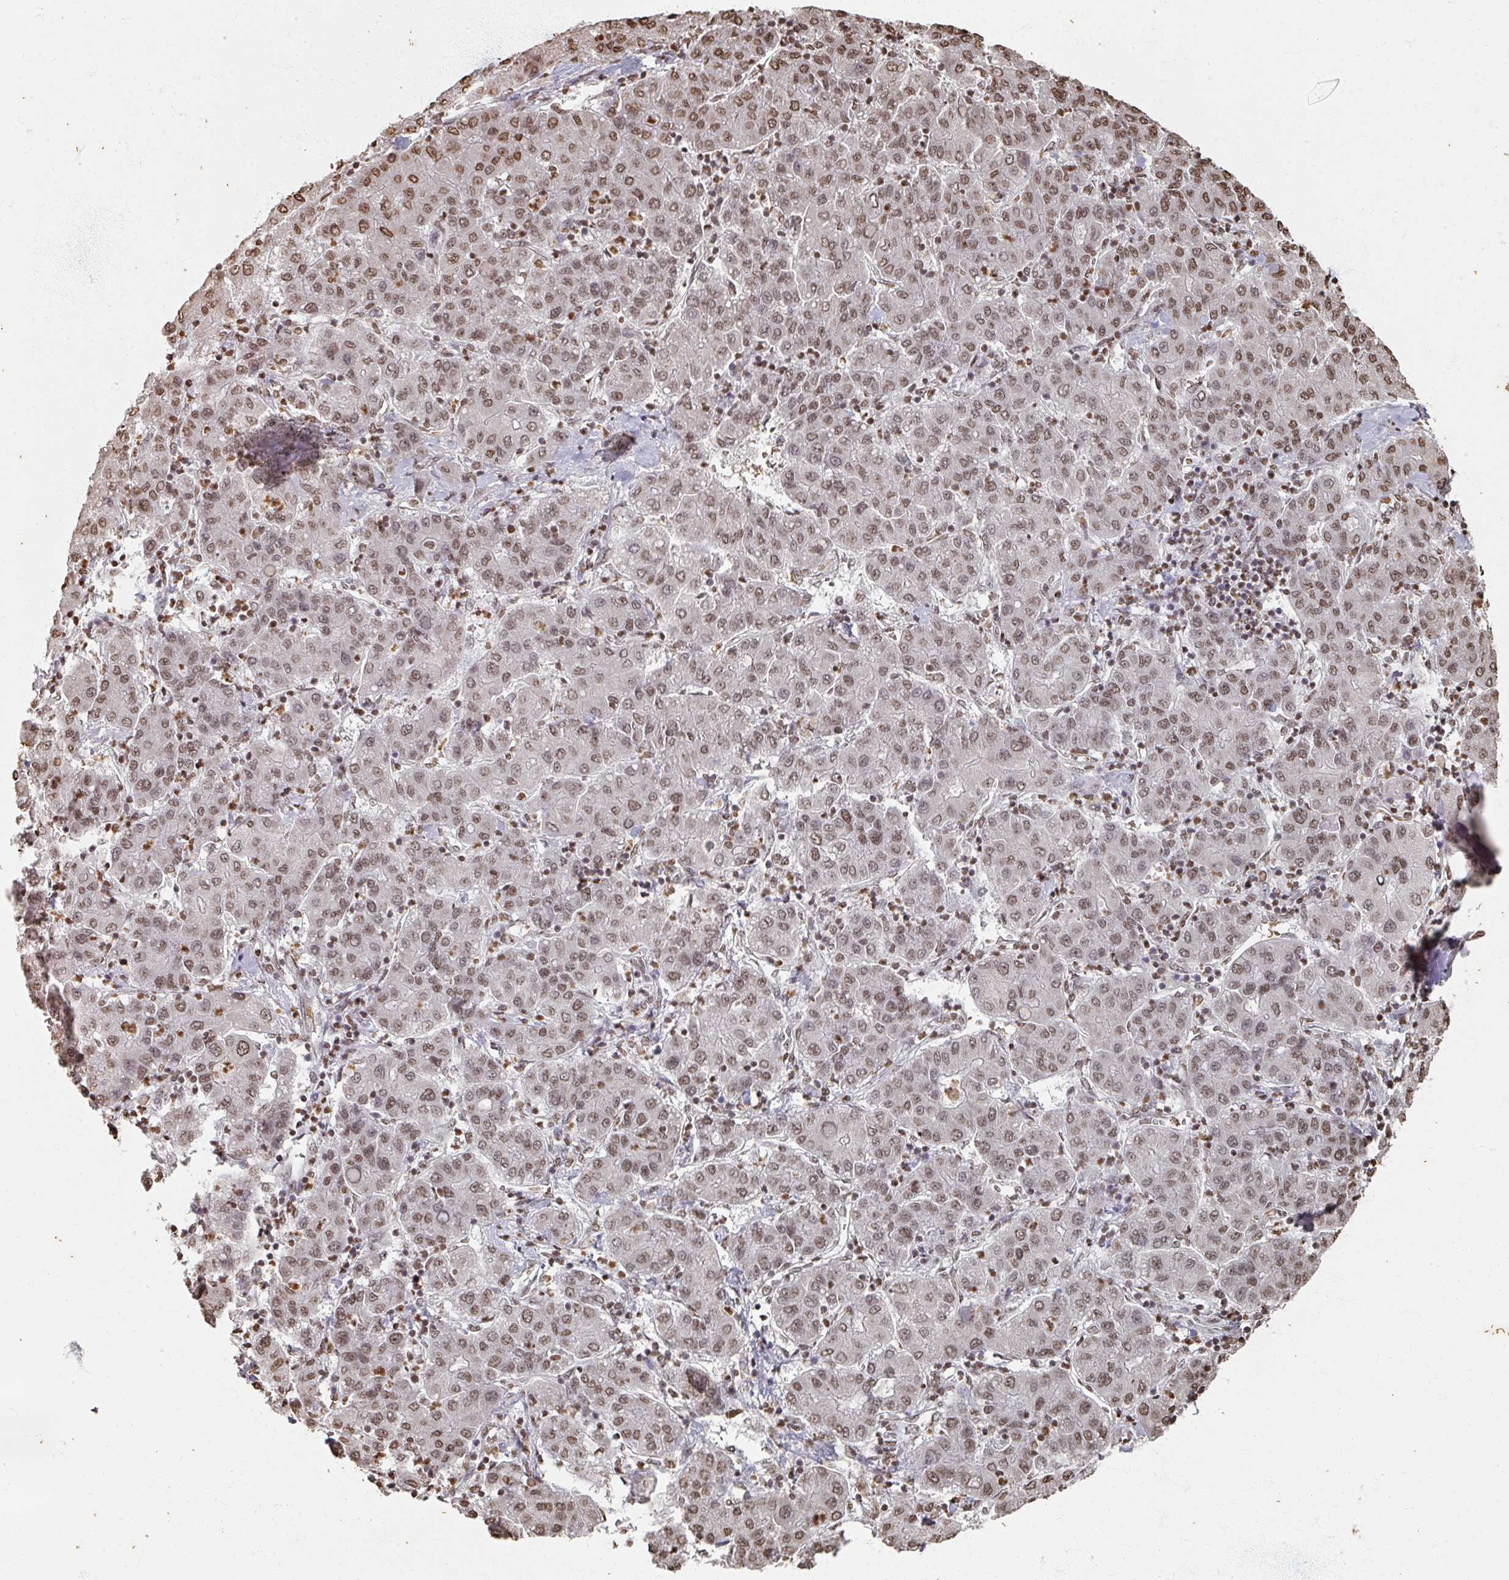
{"staining": {"intensity": "moderate", "quantity": ">75%", "location": "nuclear"}, "tissue": "liver cancer", "cell_type": "Tumor cells", "image_type": "cancer", "snomed": [{"axis": "morphology", "description": "Carcinoma, Hepatocellular, NOS"}, {"axis": "topography", "description": "Liver"}], "caption": "The micrograph shows staining of hepatocellular carcinoma (liver), revealing moderate nuclear protein expression (brown color) within tumor cells.", "gene": "DCUN1D5", "patient": {"sex": "male", "age": 65}}